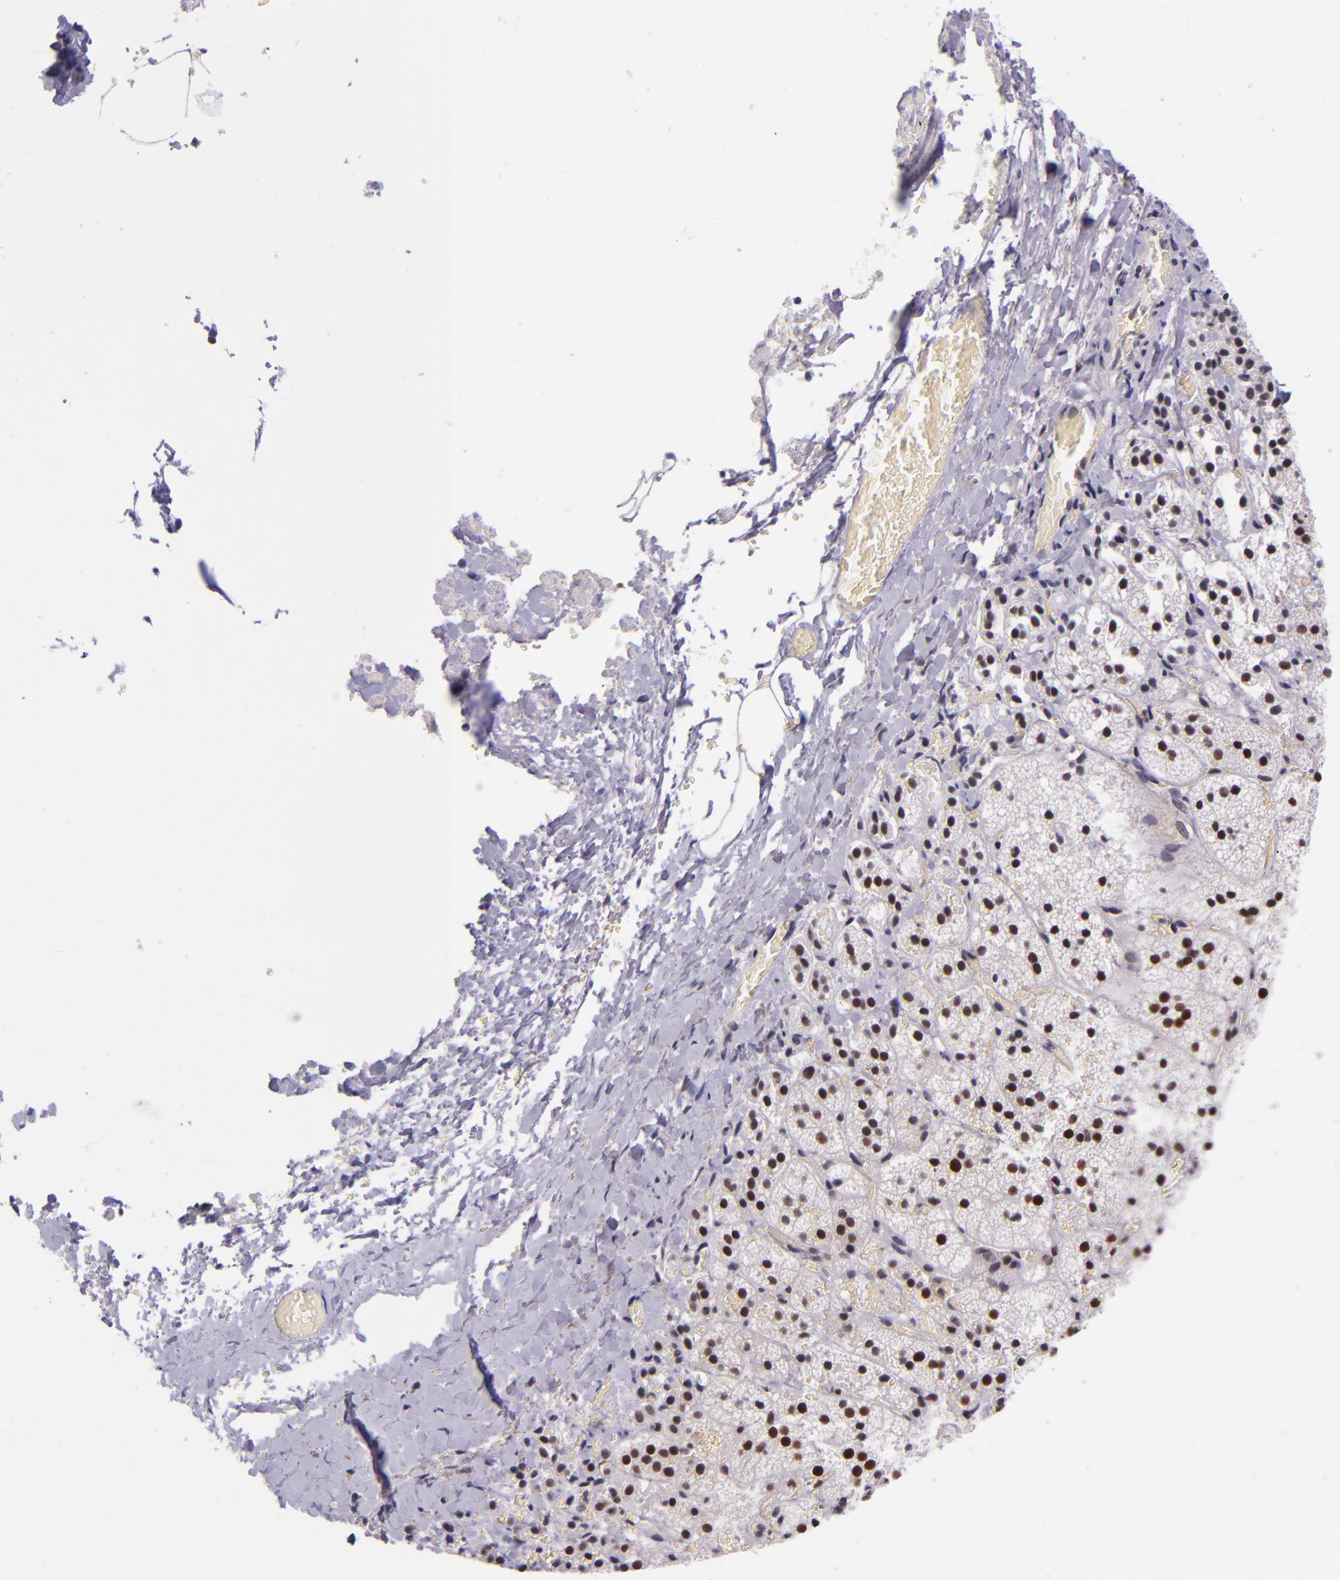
{"staining": {"intensity": "strong", "quantity": ">75%", "location": "nuclear"}, "tissue": "adrenal gland", "cell_type": "Glandular cells", "image_type": "normal", "snomed": [{"axis": "morphology", "description": "Normal tissue, NOS"}, {"axis": "topography", "description": "Adrenal gland"}], "caption": "Protein analysis of unremarkable adrenal gland exhibits strong nuclear staining in approximately >75% of glandular cells.", "gene": "GPKOW", "patient": {"sex": "female", "age": 44}}